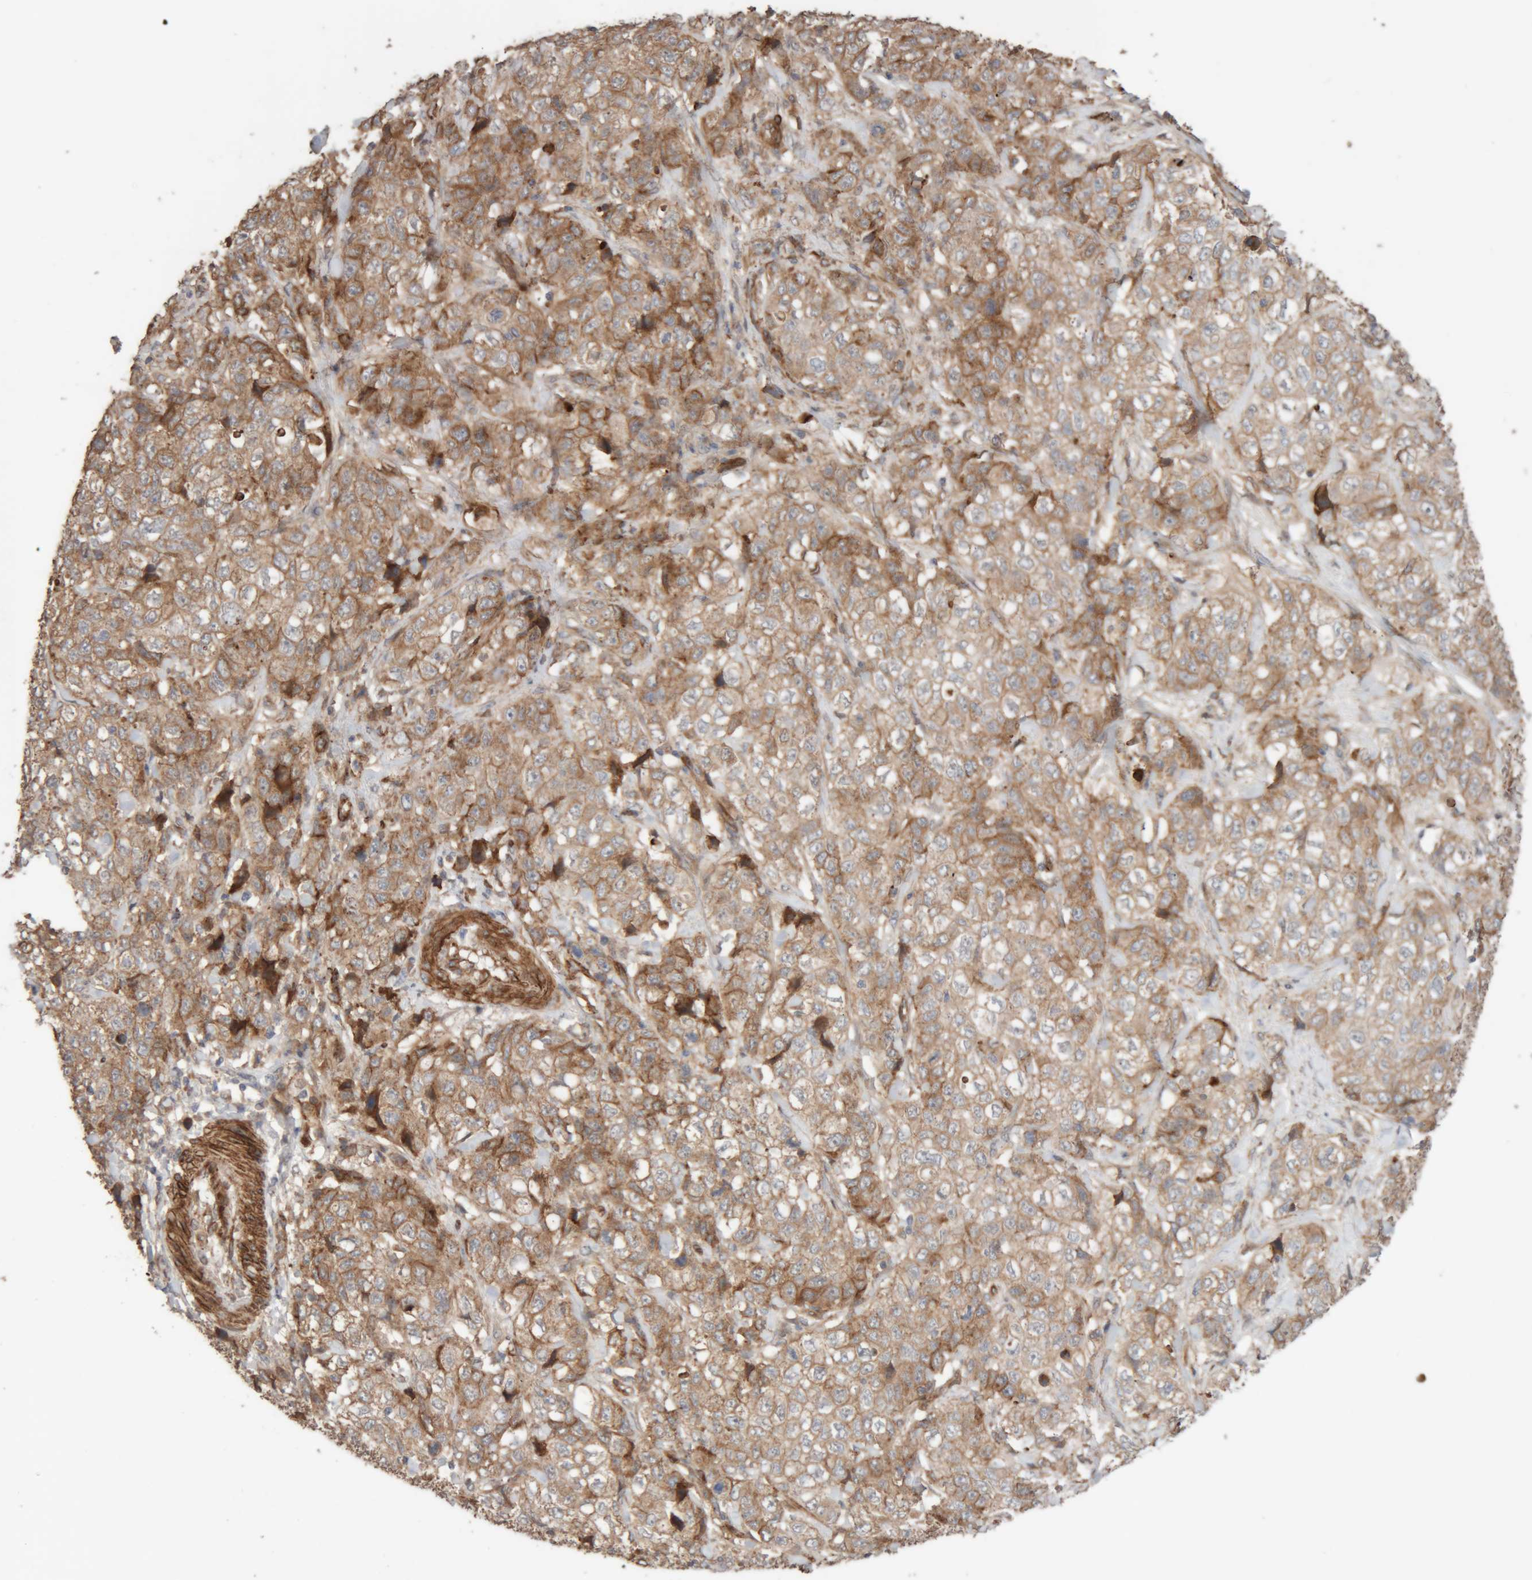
{"staining": {"intensity": "moderate", "quantity": "25%-75%", "location": "cytoplasmic/membranous"}, "tissue": "stomach cancer", "cell_type": "Tumor cells", "image_type": "cancer", "snomed": [{"axis": "morphology", "description": "Adenocarcinoma, NOS"}, {"axis": "topography", "description": "Stomach"}], "caption": "Human stomach adenocarcinoma stained with a protein marker displays moderate staining in tumor cells.", "gene": "RAB32", "patient": {"sex": "male", "age": 48}}